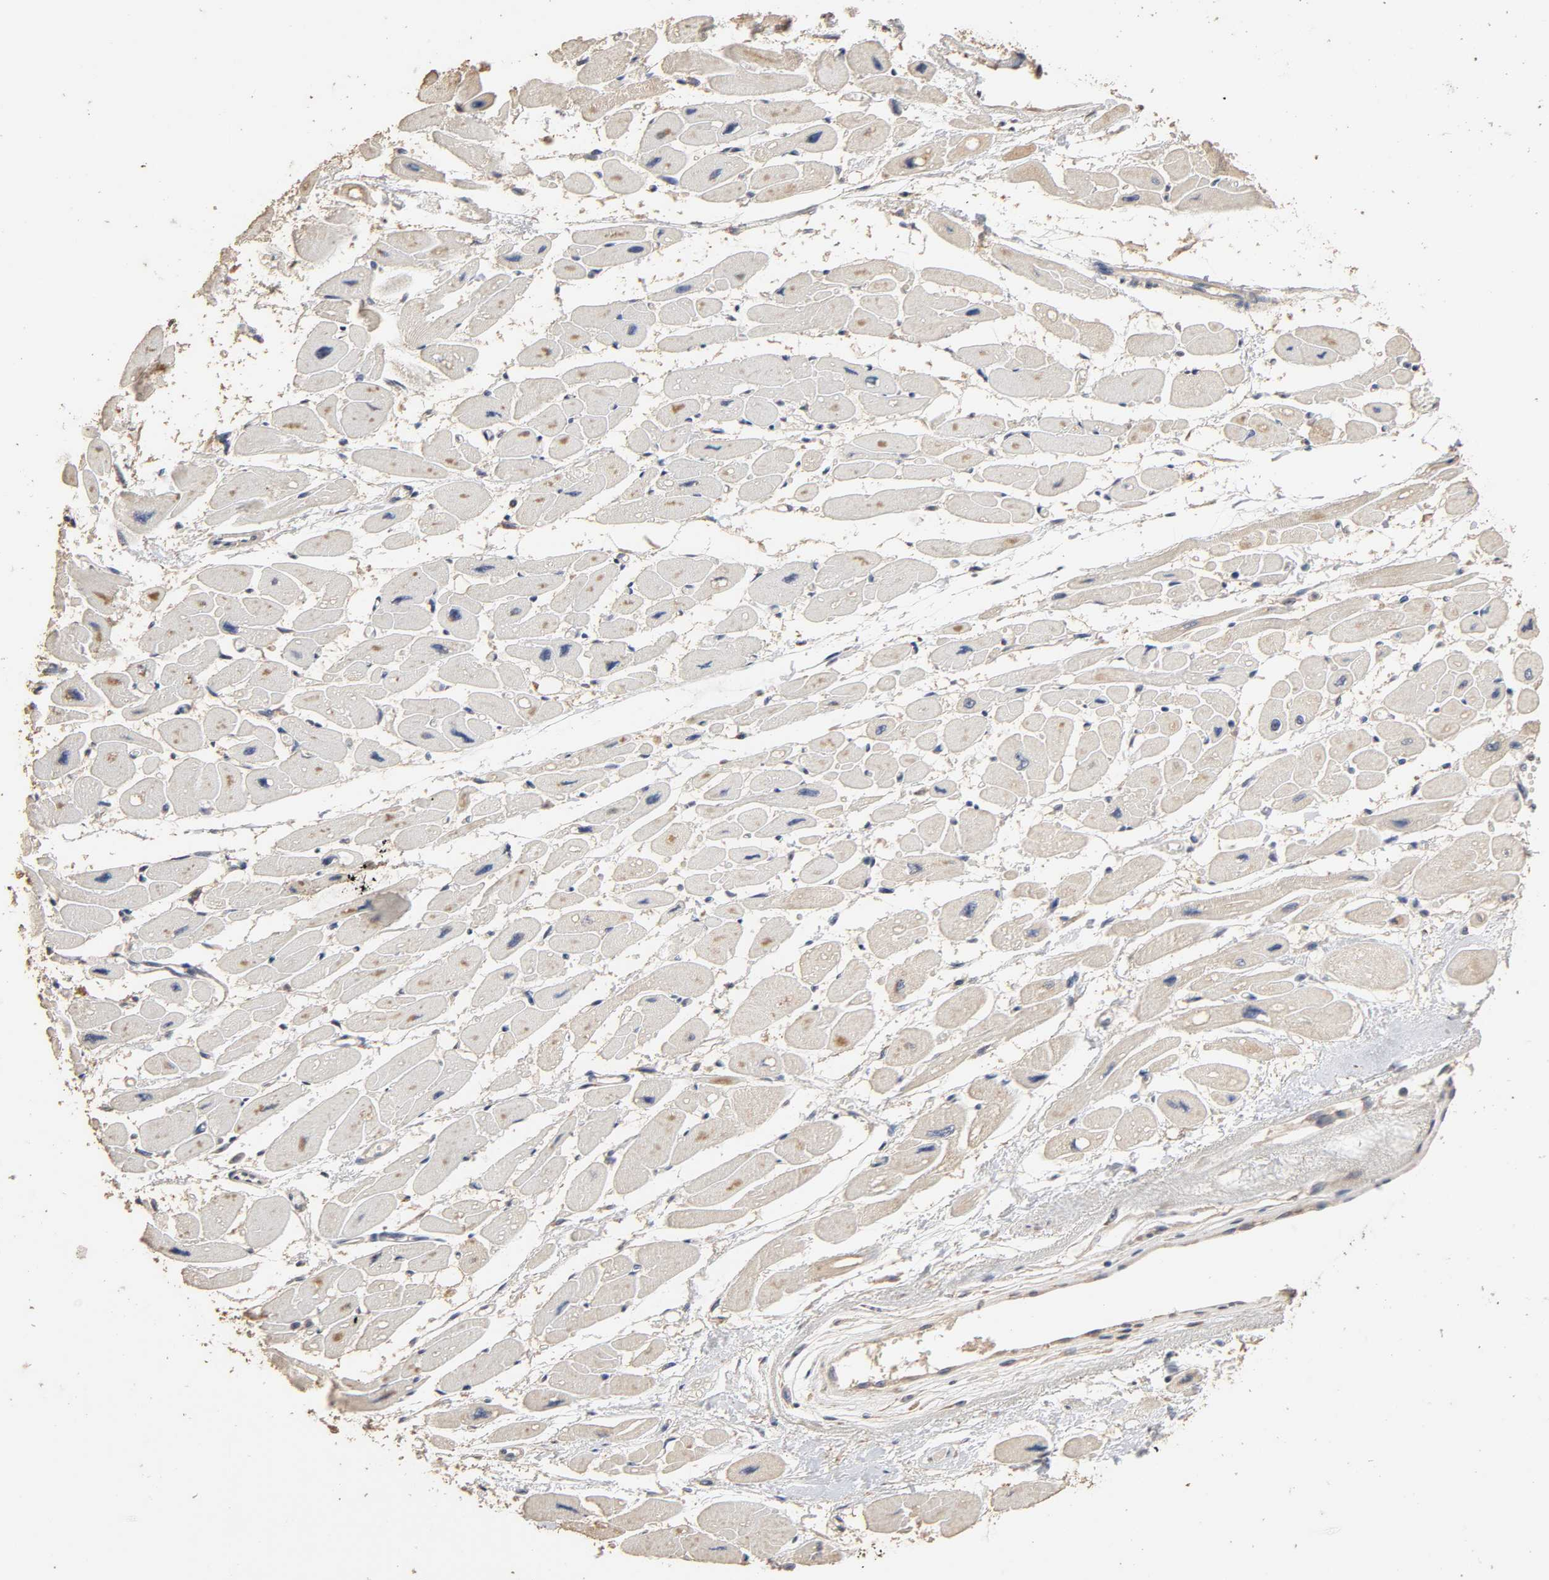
{"staining": {"intensity": "moderate", "quantity": "25%-75%", "location": "cytoplasmic/membranous"}, "tissue": "heart muscle", "cell_type": "Cardiomyocytes", "image_type": "normal", "snomed": [{"axis": "morphology", "description": "Normal tissue, NOS"}, {"axis": "topography", "description": "Heart"}], "caption": "Immunohistochemical staining of benign human heart muscle displays medium levels of moderate cytoplasmic/membranous expression in about 25%-75% of cardiomyocytes.", "gene": "ARHGEF7", "patient": {"sex": "female", "age": 54}}